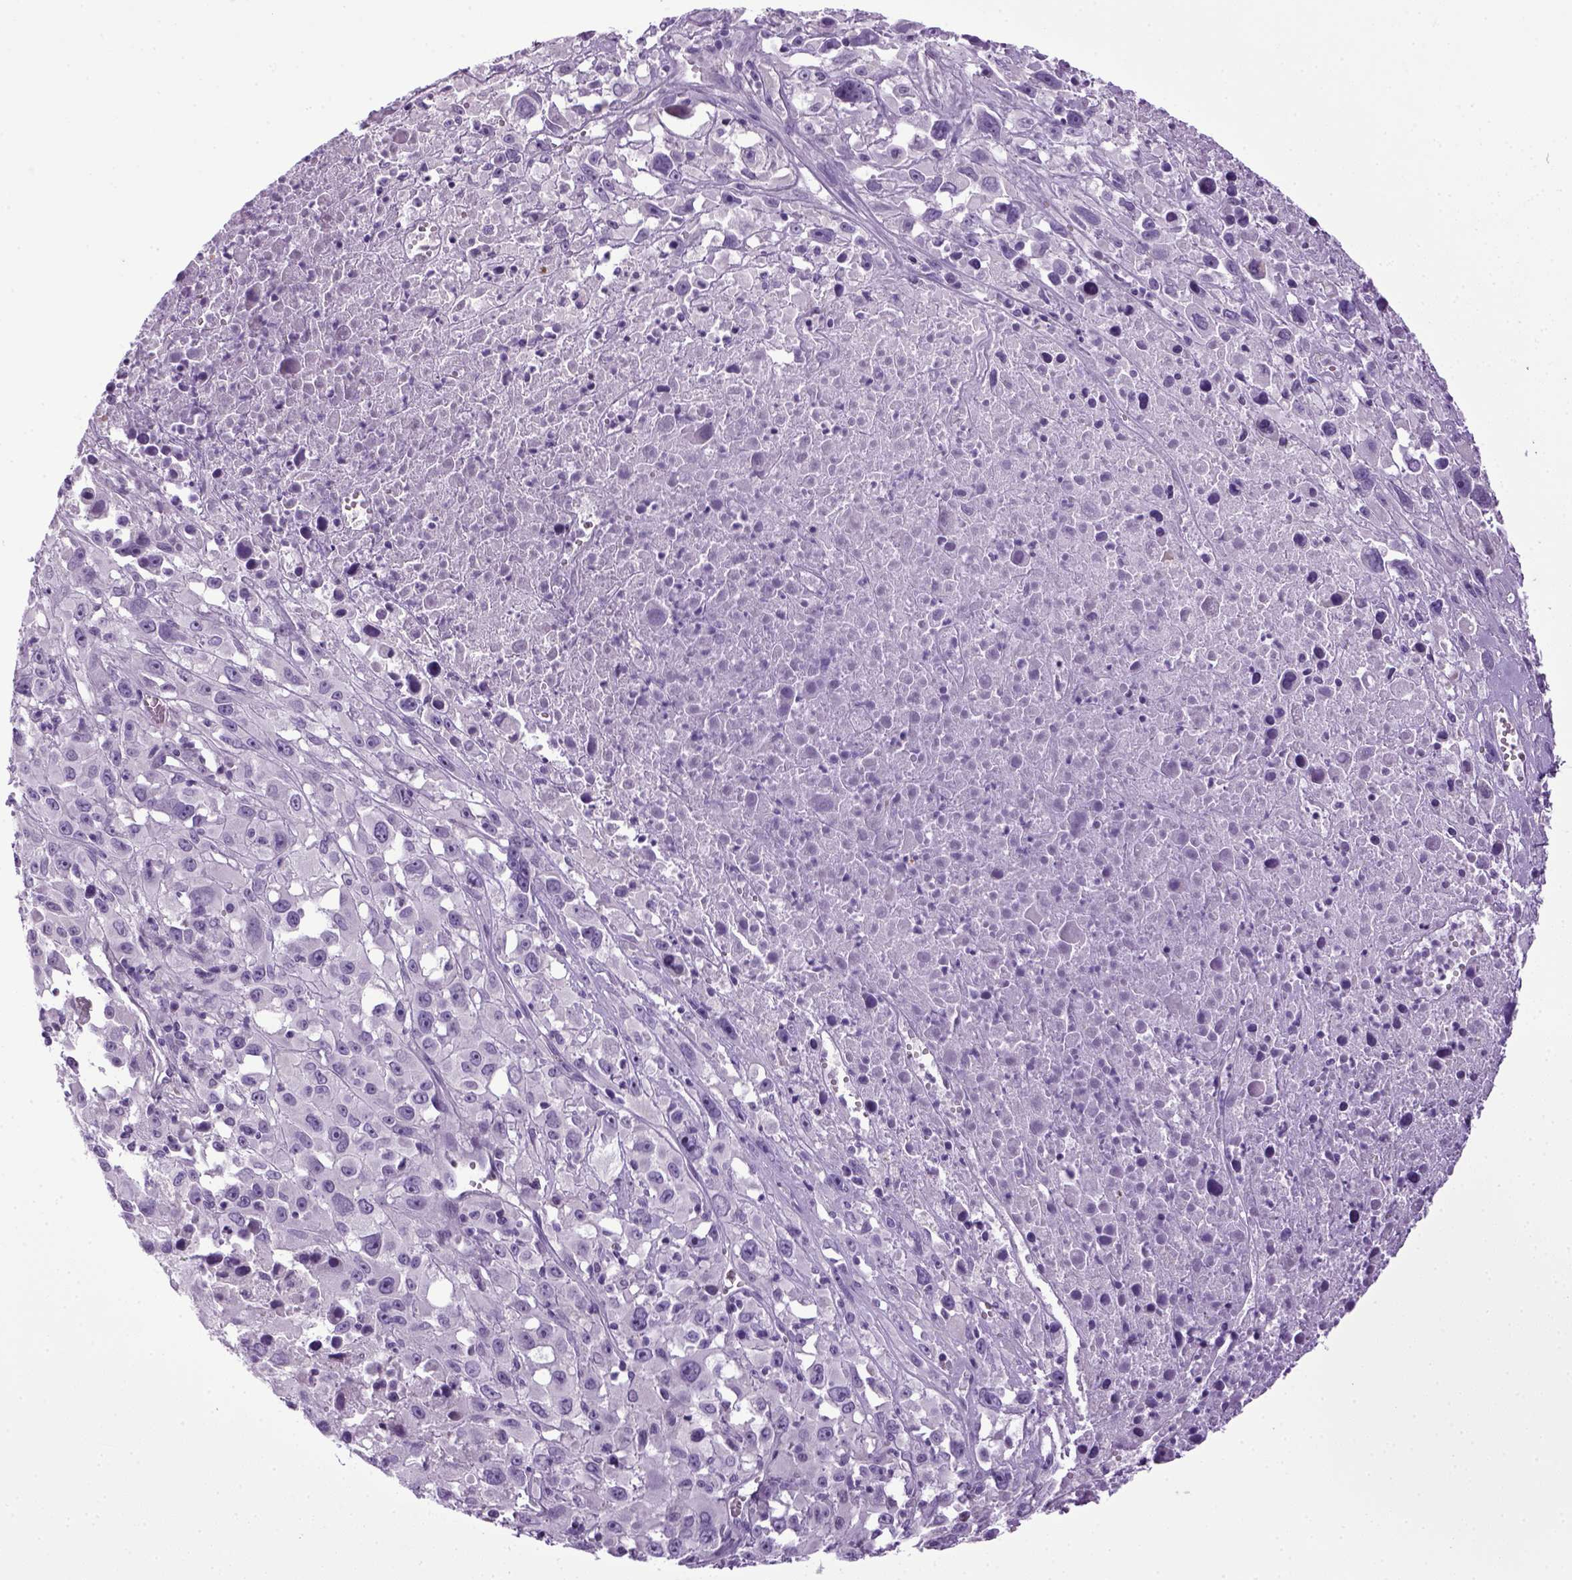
{"staining": {"intensity": "negative", "quantity": "none", "location": "none"}, "tissue": "melanoma", "cell_type": "Tumor cells", "image_type": "cancer", "snomed": [{"axis": "morphology", "description": "Malignant melanoma, Metastatic site"}, {"axis": "topography", "description": "Soft tissue"}], "caption": "Tumor cells are negative for protein expression in human malignant melanoma (metastatic site).", "gene": "HMCN2", "patient": {"sex": "male", "age": 50}}